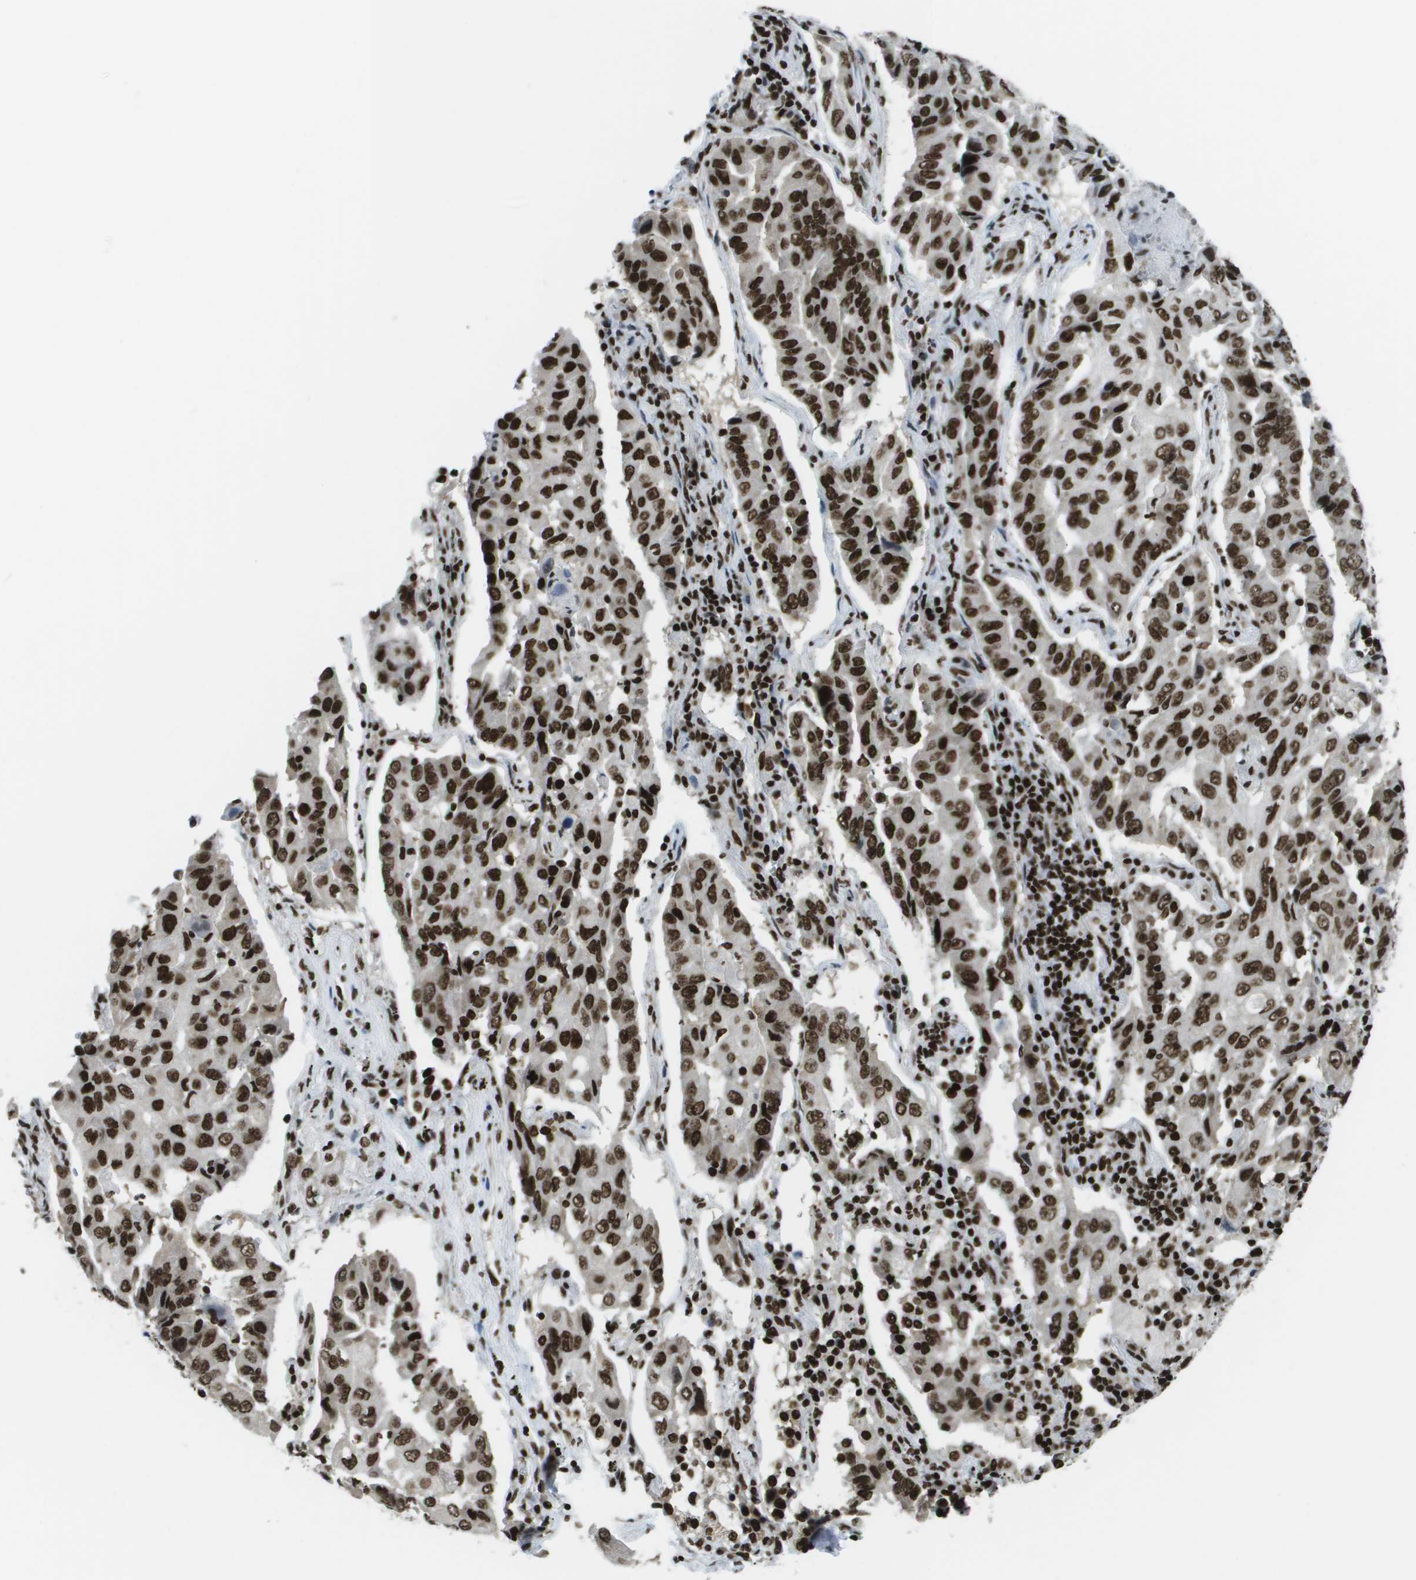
{"staining": {"intensity": "strong", "quantity": ">75%", "location": "nuclear"}, "tissue": "lung cancer", "cell_type": "Tumor cells", "image_type": "cancer", "snomed": [{"axis": "morphology", "description": "Adenocarcinoma, NOS"}, {"axis": "topography", "description": "Lung"}], "caption": "The micrograph displays a brown stain indicating the presence of a protein in the nuclear of tumor cells in adenocarcinoma (lung). Using DAB (3,3'-diaminobenzidine) (brown) and hematoxylin (blue) stains, captured at high magnification using brightfield microscopy.", "gene": "GLYR1", "patient": {"sex": "female", "age": 65}}